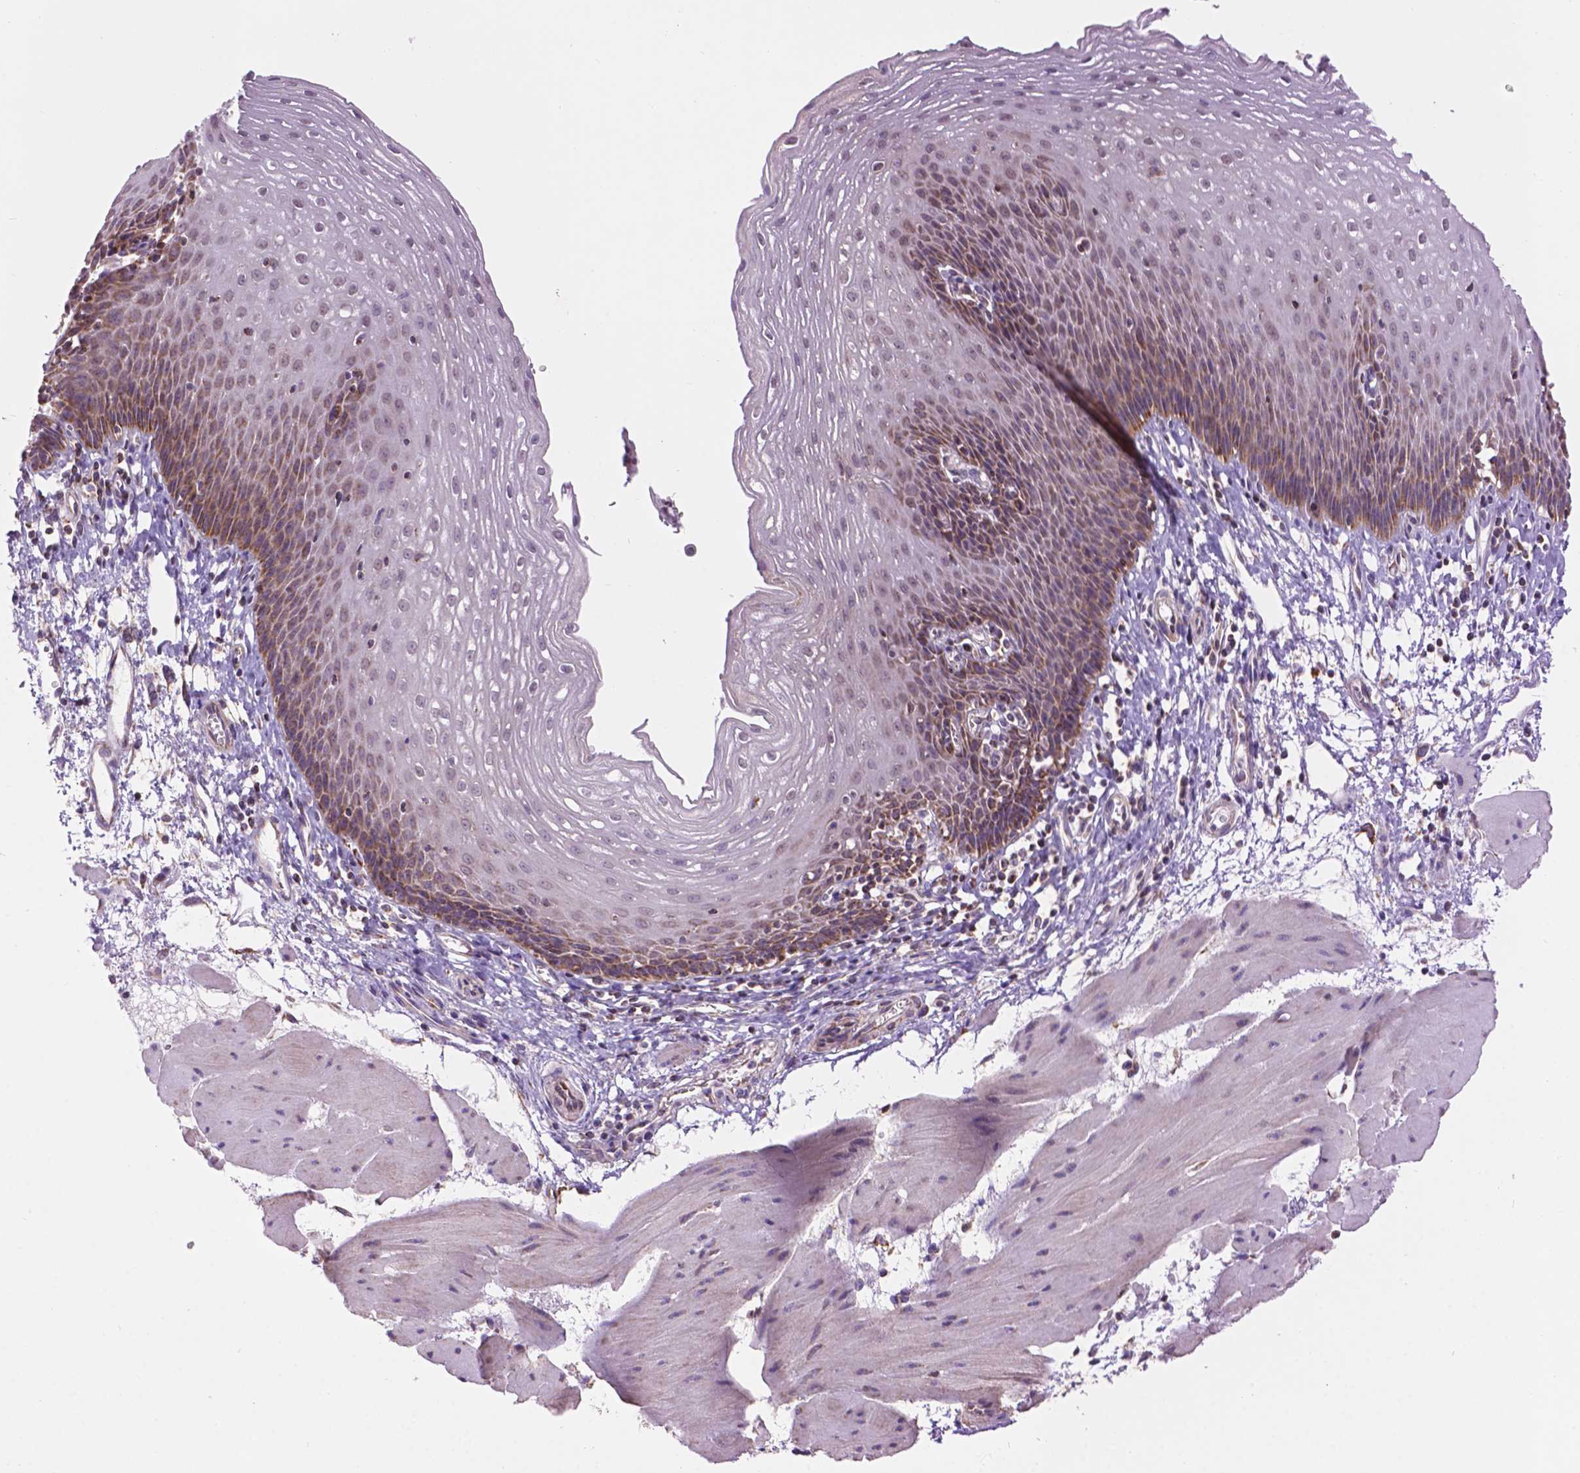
{"staining": {"intensity": "moderate", "quantity": "25%-75%", "location": "cytoplasmic/membranous"}, "tissue": "esophagus", "cell_type": "Squamous epithelial cells", "image_type": "normal", "snomed": [{"axis": "morphology", "description": "Normal tissue, NOS"}, {"axis": "topography", "description": "Esophagus"}], "caption": "About 25%-75% of squamous epithelial cells in benign human esophagus demonstrate moderate cytoplasmic/membranous protein expression as visualized by brown immunohistochemical staining.", "gene": "PYCR3", "patient": {"sex": "female", "age": 64}}